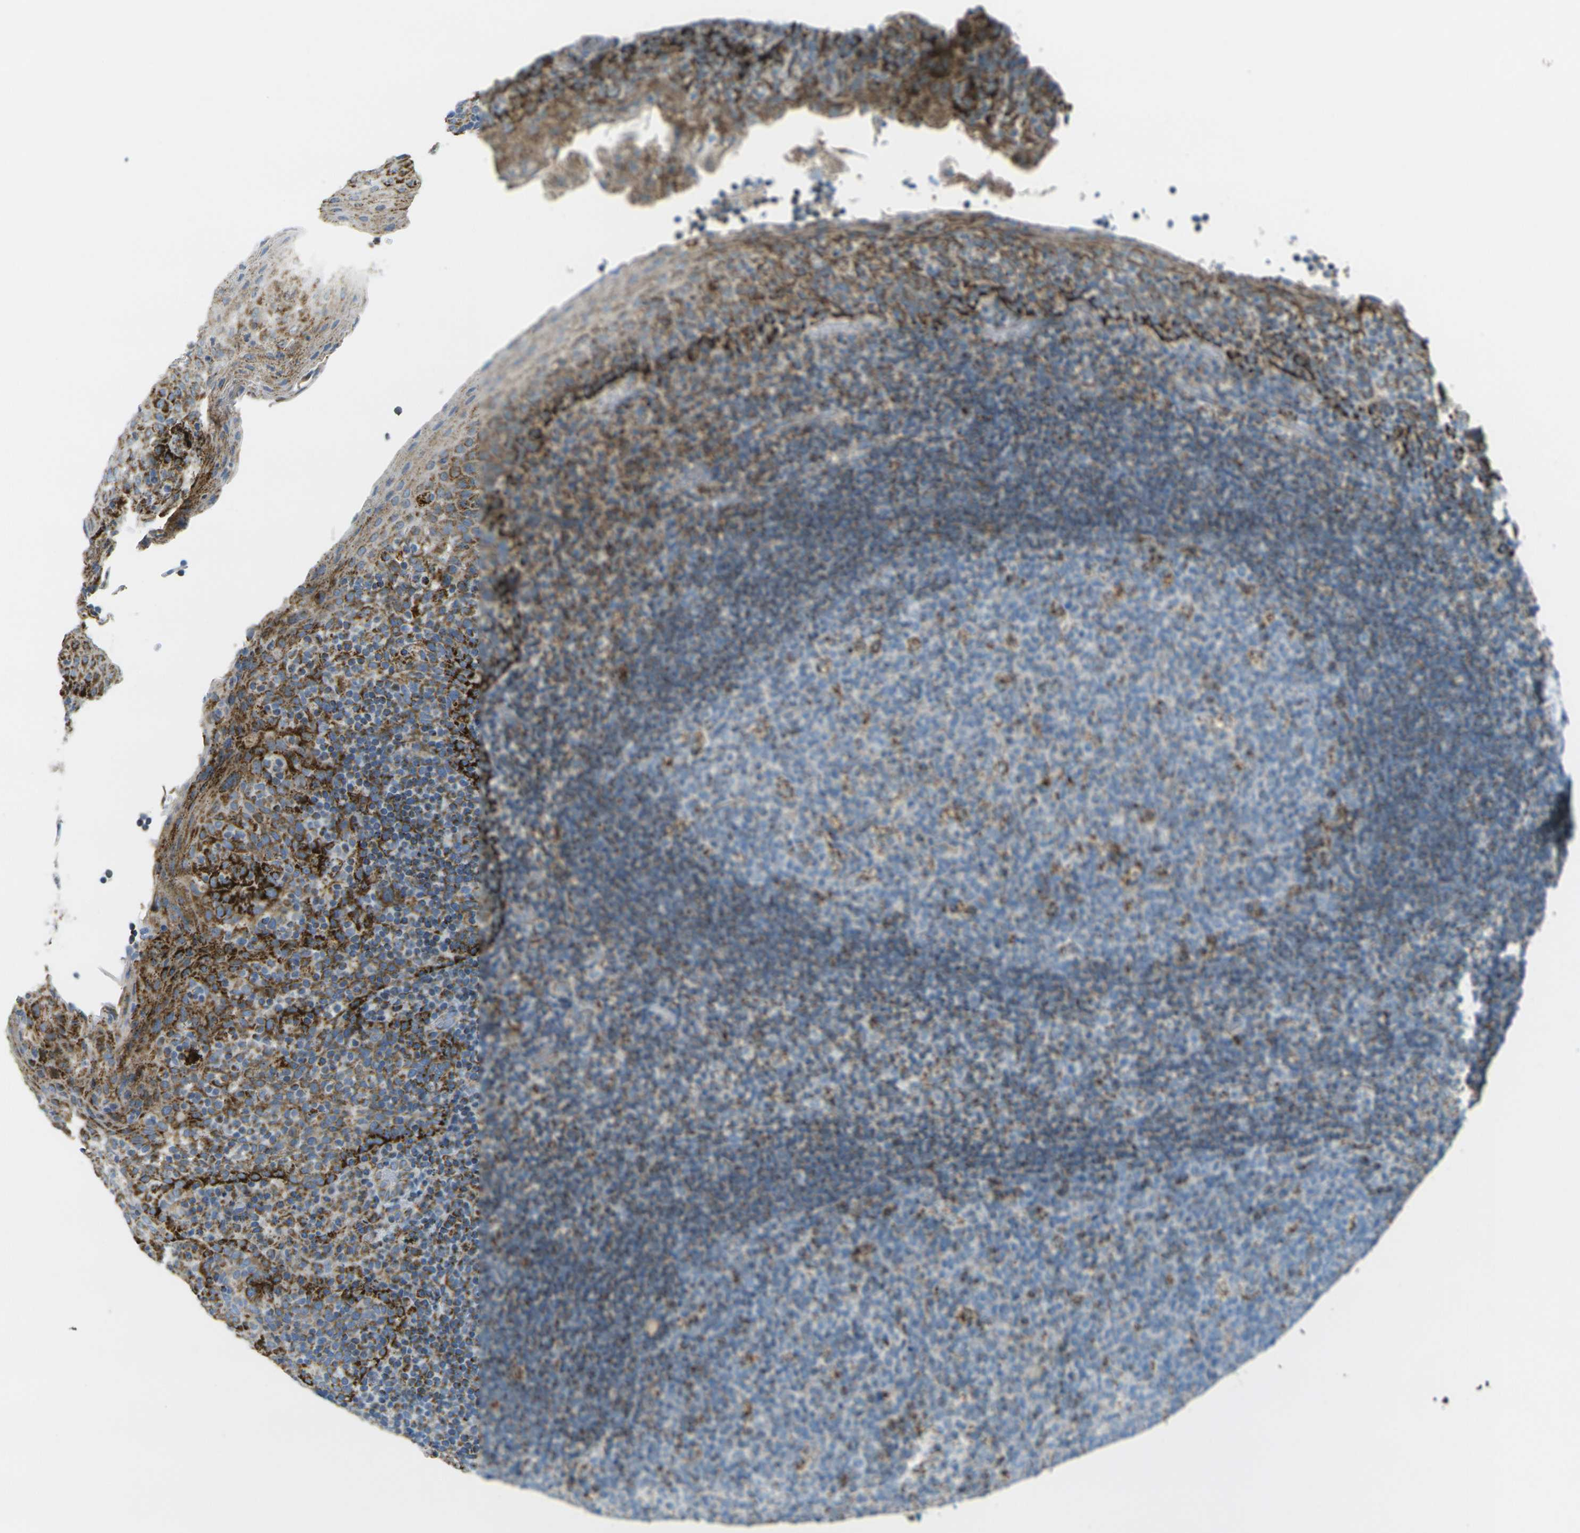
{"staining": {"intensity": "moderate", "quantity": "<25%", "location": "cytoplasmic/membranous"}, "tissue": "tonsil", "cell_type": "Germinal center cells", "image_type": "normal", "snomed": [{"axis": "morphology", "description": "Normal tissue, NOS"}, {"axis": "topography", "description": "Tonsil"}], "caption": "Tonsil was stained to show a protein in brown. There is low levels of moderate cytoplasmic/membranous staining in about <25% of germinal center cells. (DAB = brown stain, brightfield microscopy at high magnification).", "gene": "CYB5R1", "patient": {"sex": "male", "age": 17}}